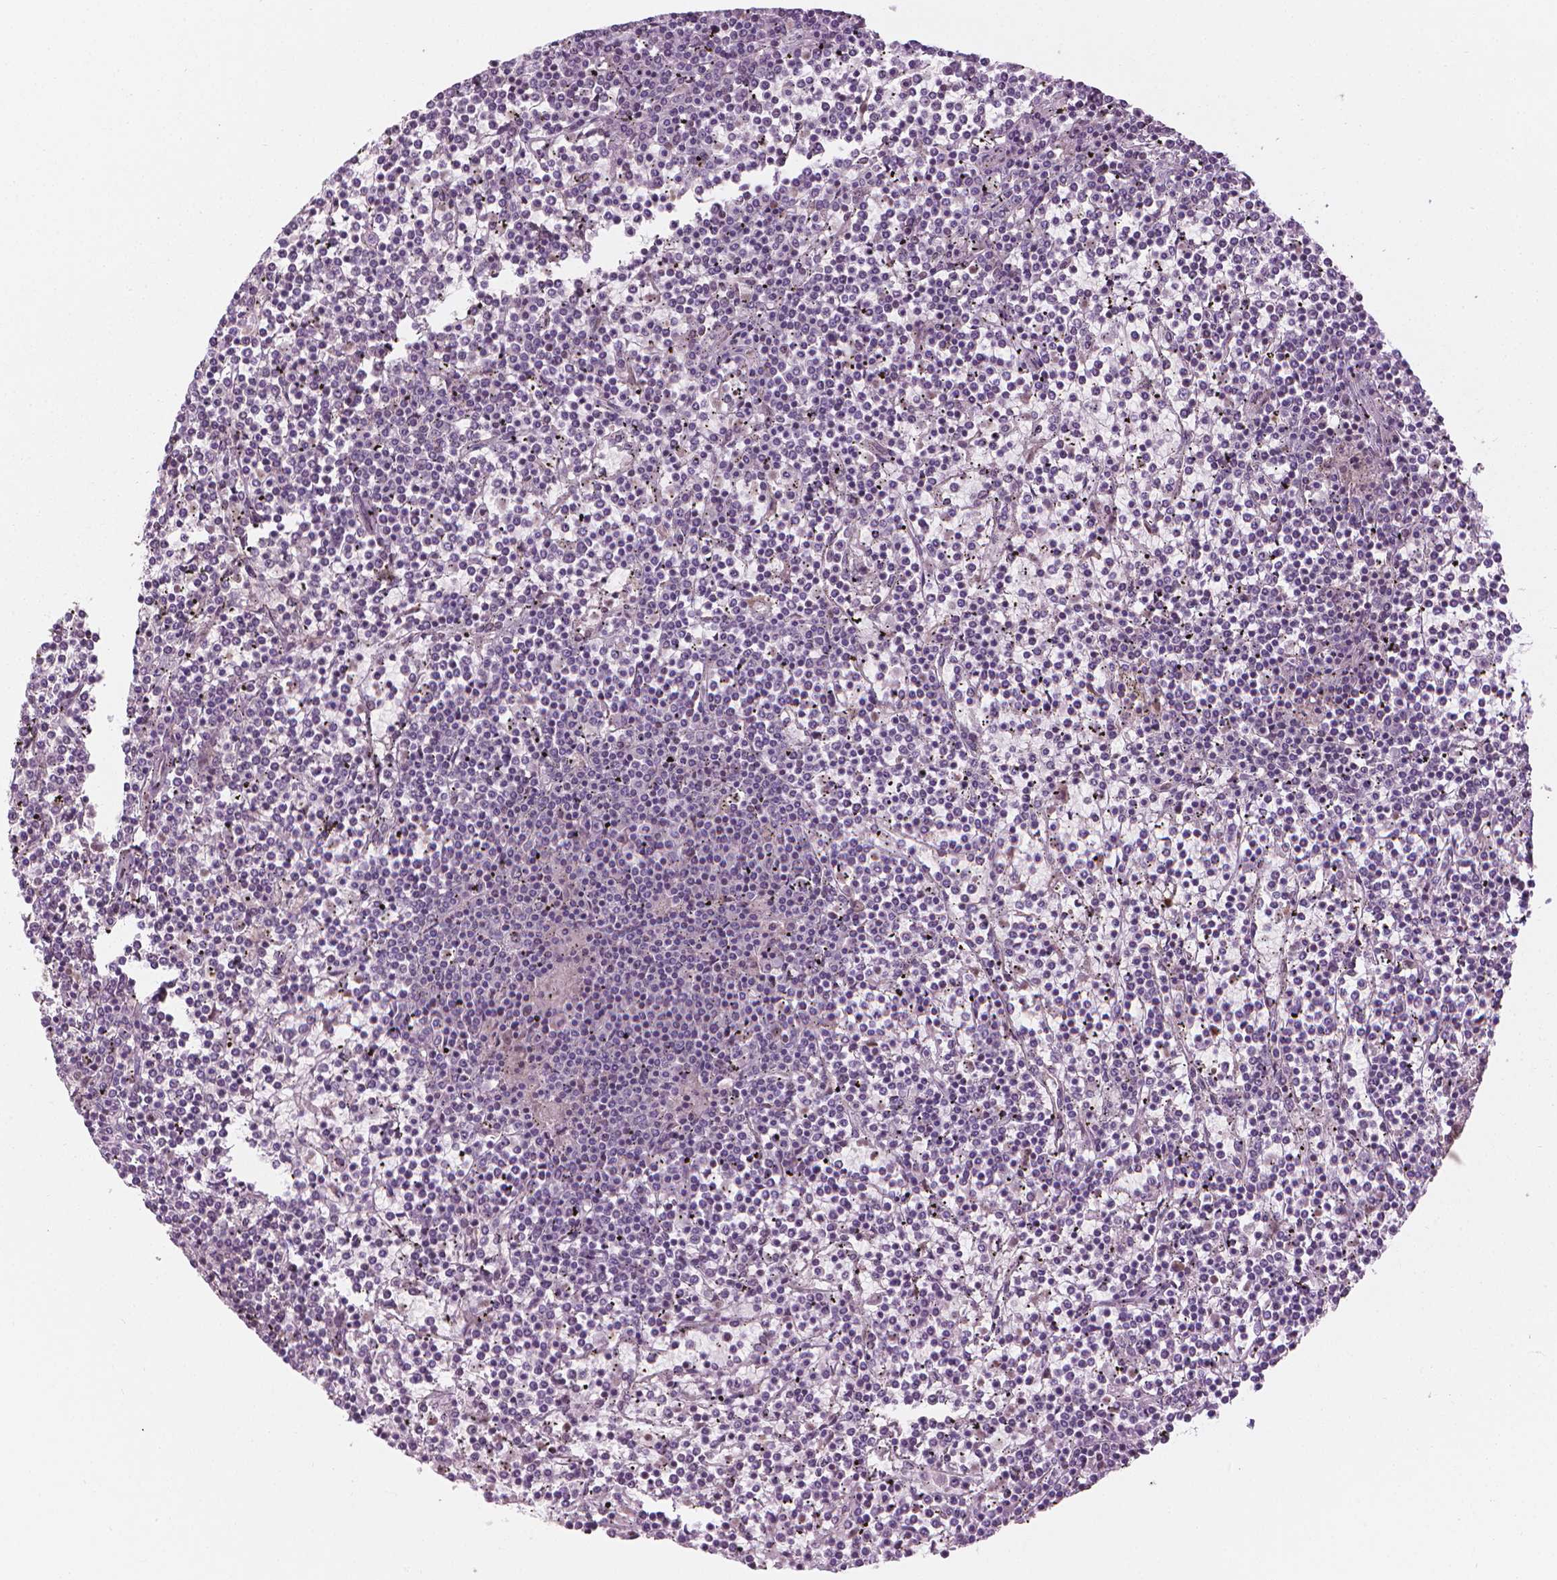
{"staining": {"intensity": "negative", "quantity": "none", "location": "none"}, "tissue": "lymphoma", "cell_type": "Tumor cells", "image_type": "cancer", "snomed": [{"axis": "morphology", "description": "Malignant lymphoma, non-Hodgkin's type, Low grade"}, {"axis": "topography", "description": "Spleen"}], "caption": "DAB (3,3'-diaminobenzidine) immunohistochemical staining of human malignant lymphoma, non-Hodgkin's type (low-grade) demonstrates no significant positivity in tumor cells.", "gene": "ELF2", "patient": {"sex": "female", "age": 19}}